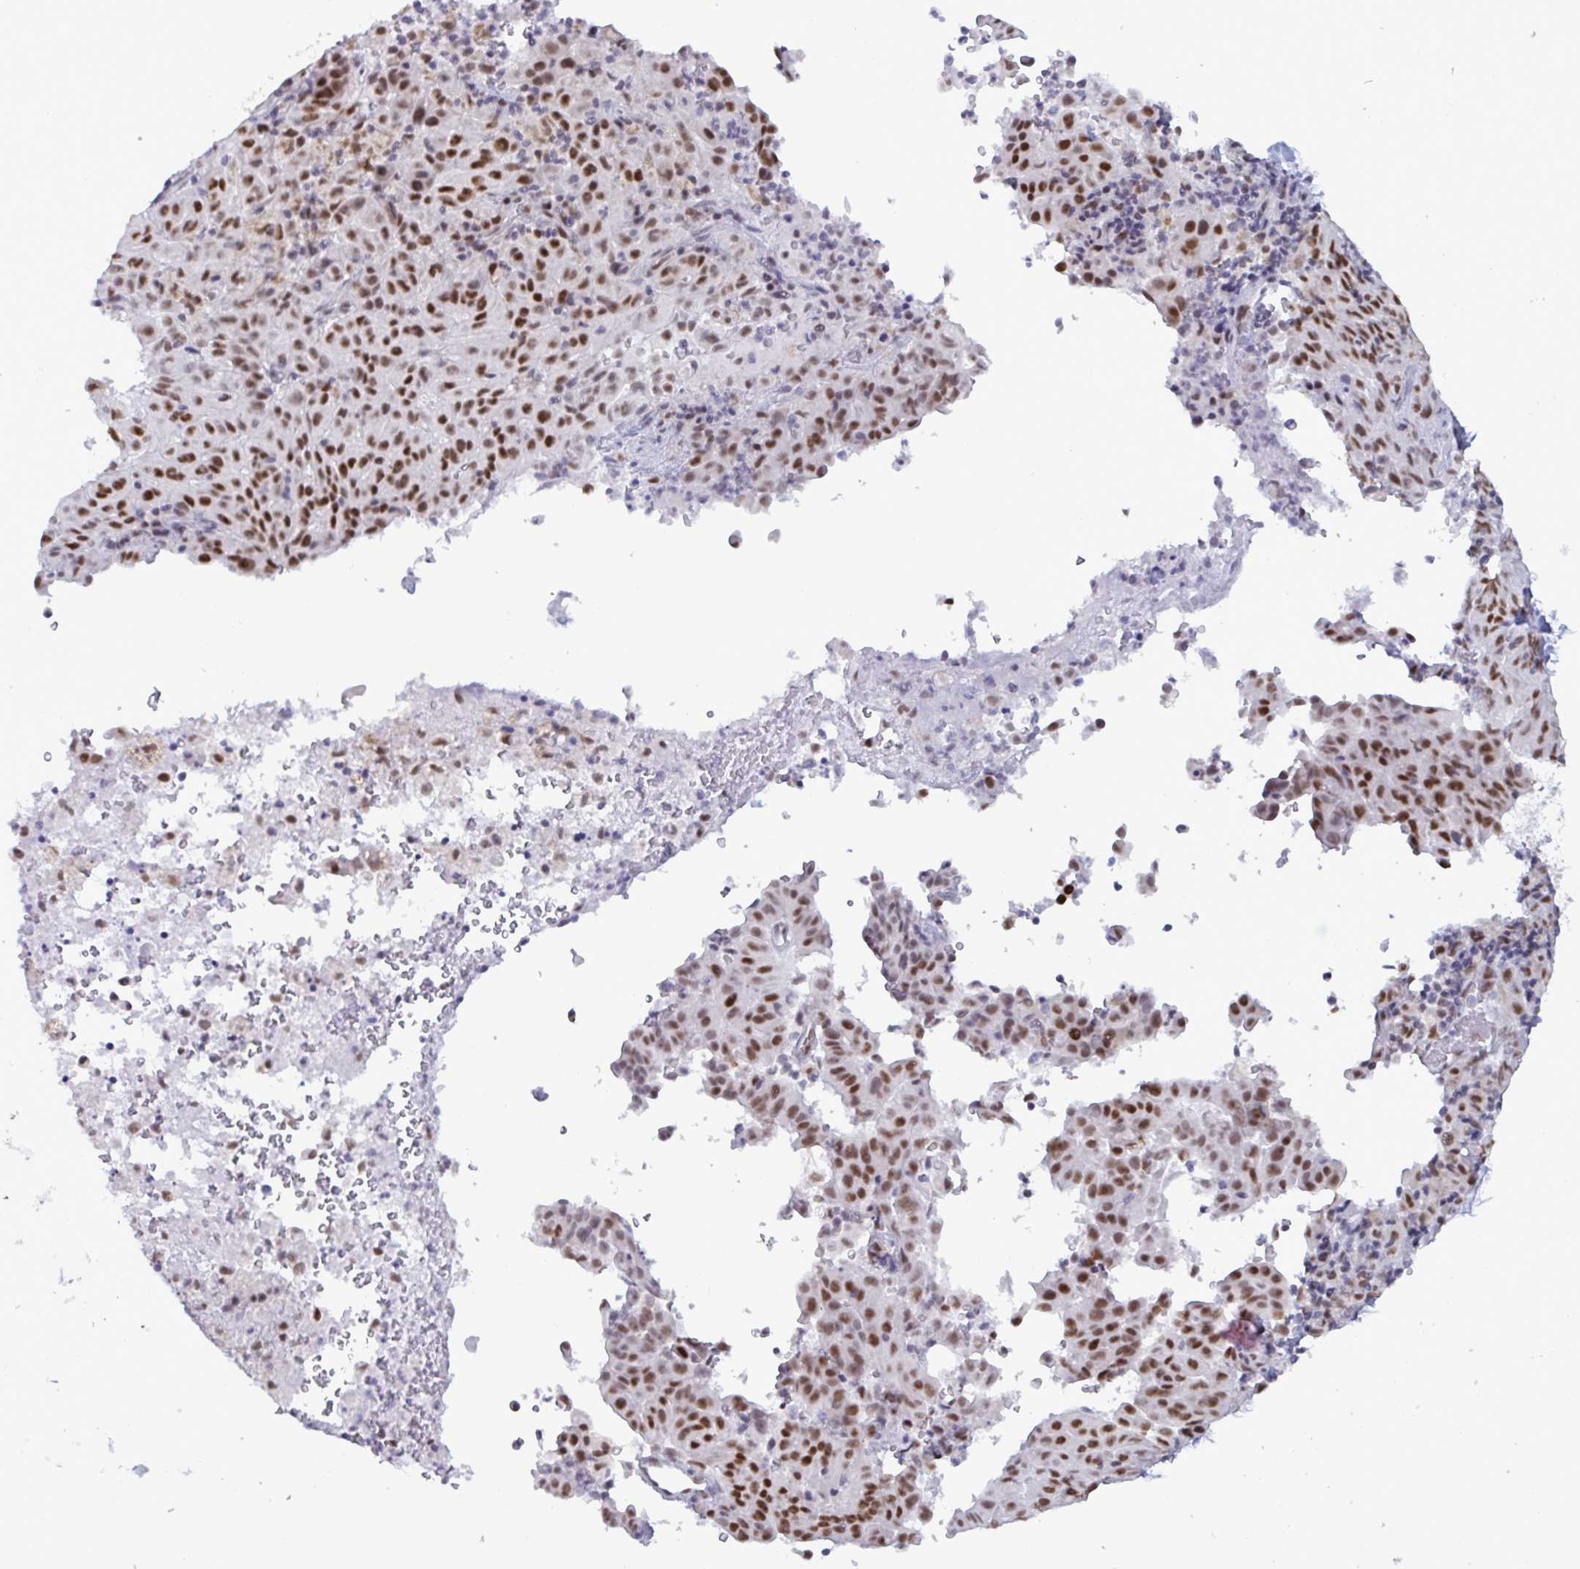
{"staining": {"intensity": "strong", "quantity": "25%-75%", "location": "nuclear"}, "tissue": "pancreatic cancer", "cell_type": "Tumor cells", "image_type": "cancer", "snomed": [{"axis": "morphology", "description": "Adenocarcinoma, NOS"}, {"axis": "topography", "description": "Pancreas"}], "caption": "Adenocarcinoma (pancreatic) stained for a protein reveals strong nuclear positivity in tumor cells. The protein of interest is stained brown, and the nuclei are stained in blue (DAB IHC with brightfield microscopy, high magnification).", "gene": "PPP1R10", "patient": {"sex": "male", "age": 63}}